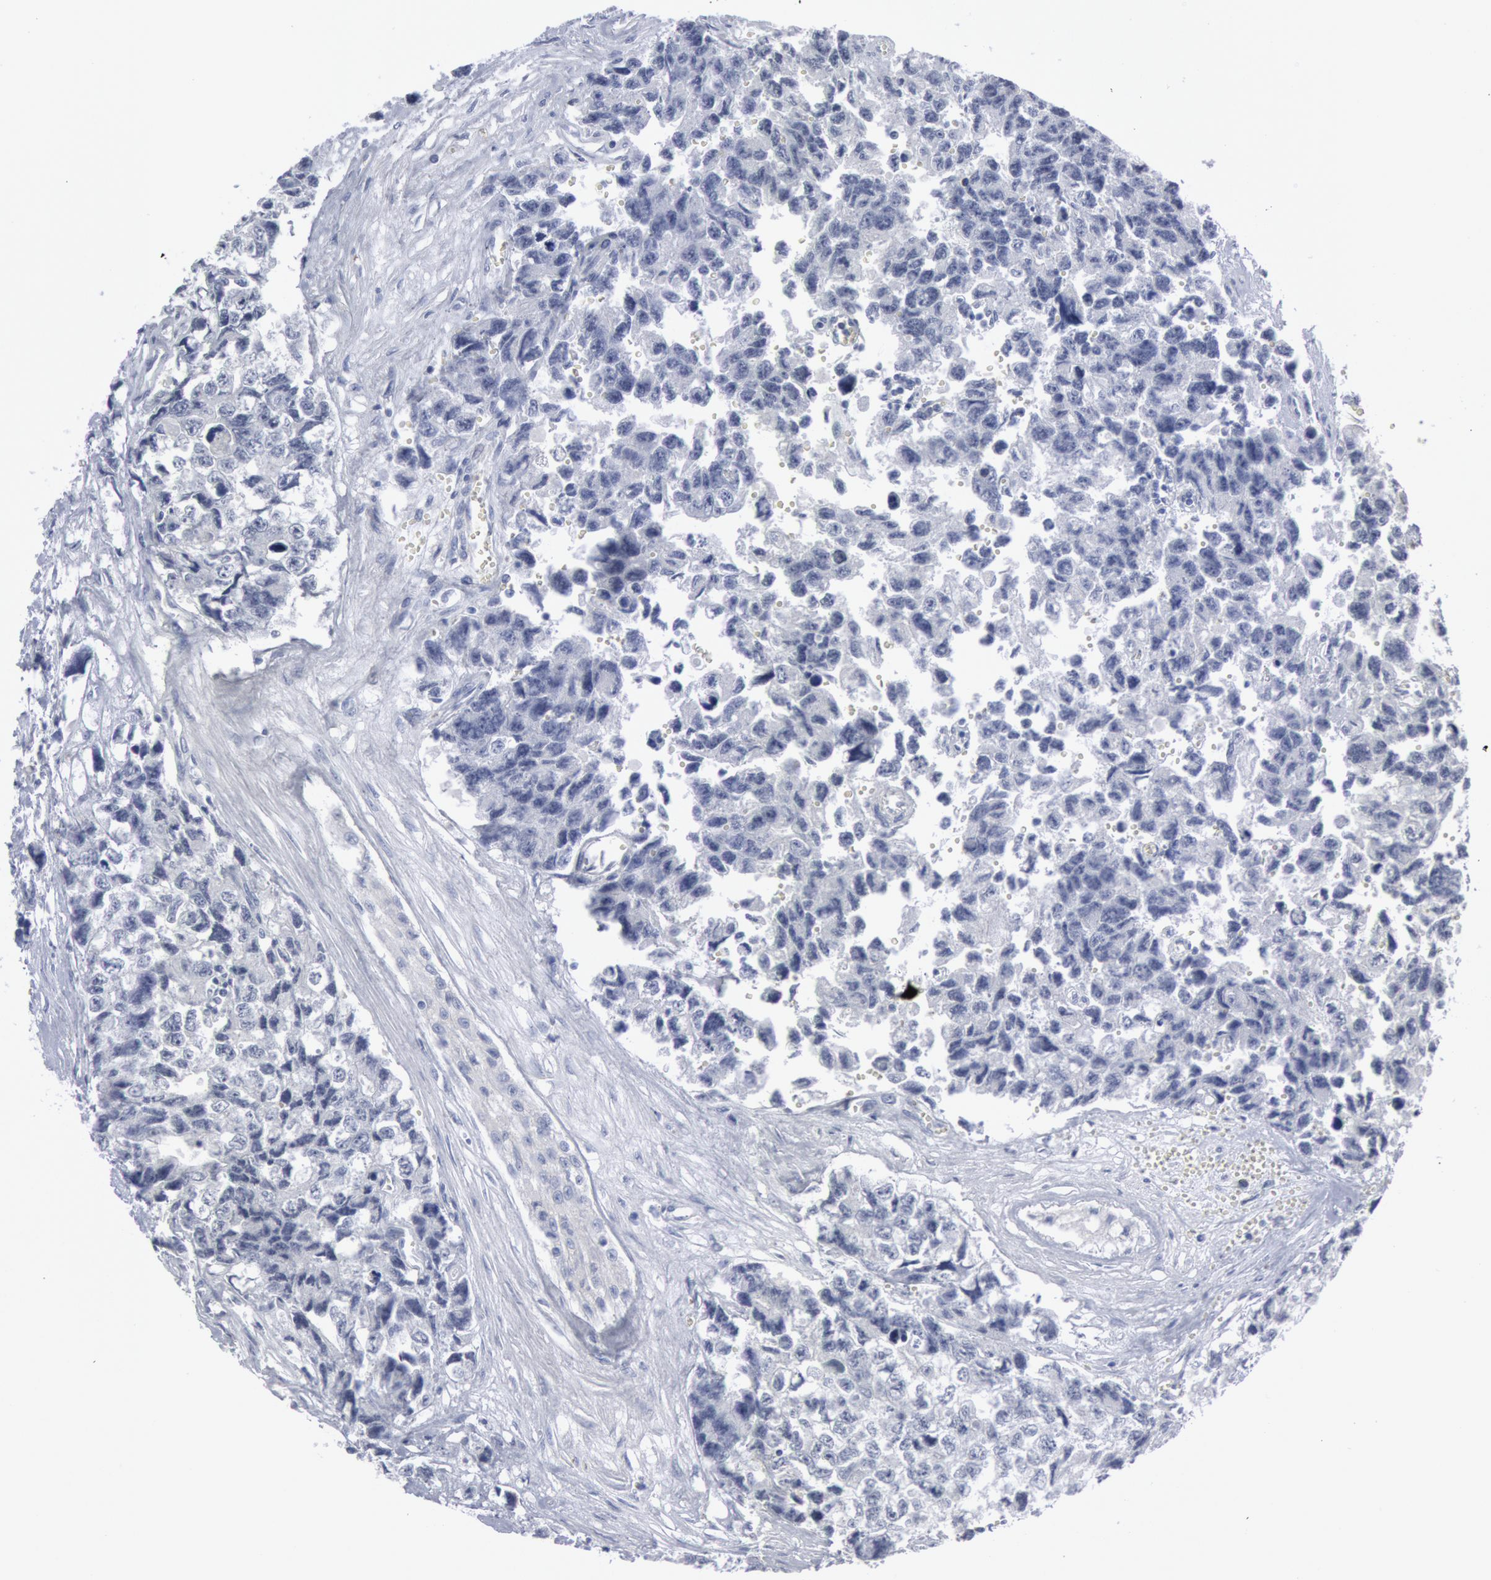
{"staining": {"intensity": "negative", "quantity": "none", "location": "none"}, "tissue": "testis cancer", "cell_type": "Tumor cells", "image_type": "cancer", "snomed": [{"axis": "morphology", "description": "Carcinoma, Embryonal, NOS"}, {"axis": "topography", "description": "Testis"}], "caption": "This is a histopathology image of immunohistochemistry (IHC) staining of testis embryonal carcinoma, which shows no positivity in tumor cells. (Immunohistochemistry, brightfield microscopy, high magnification).", "gene": "DMC1", "patient": {"sex": "male", "age": 31}}